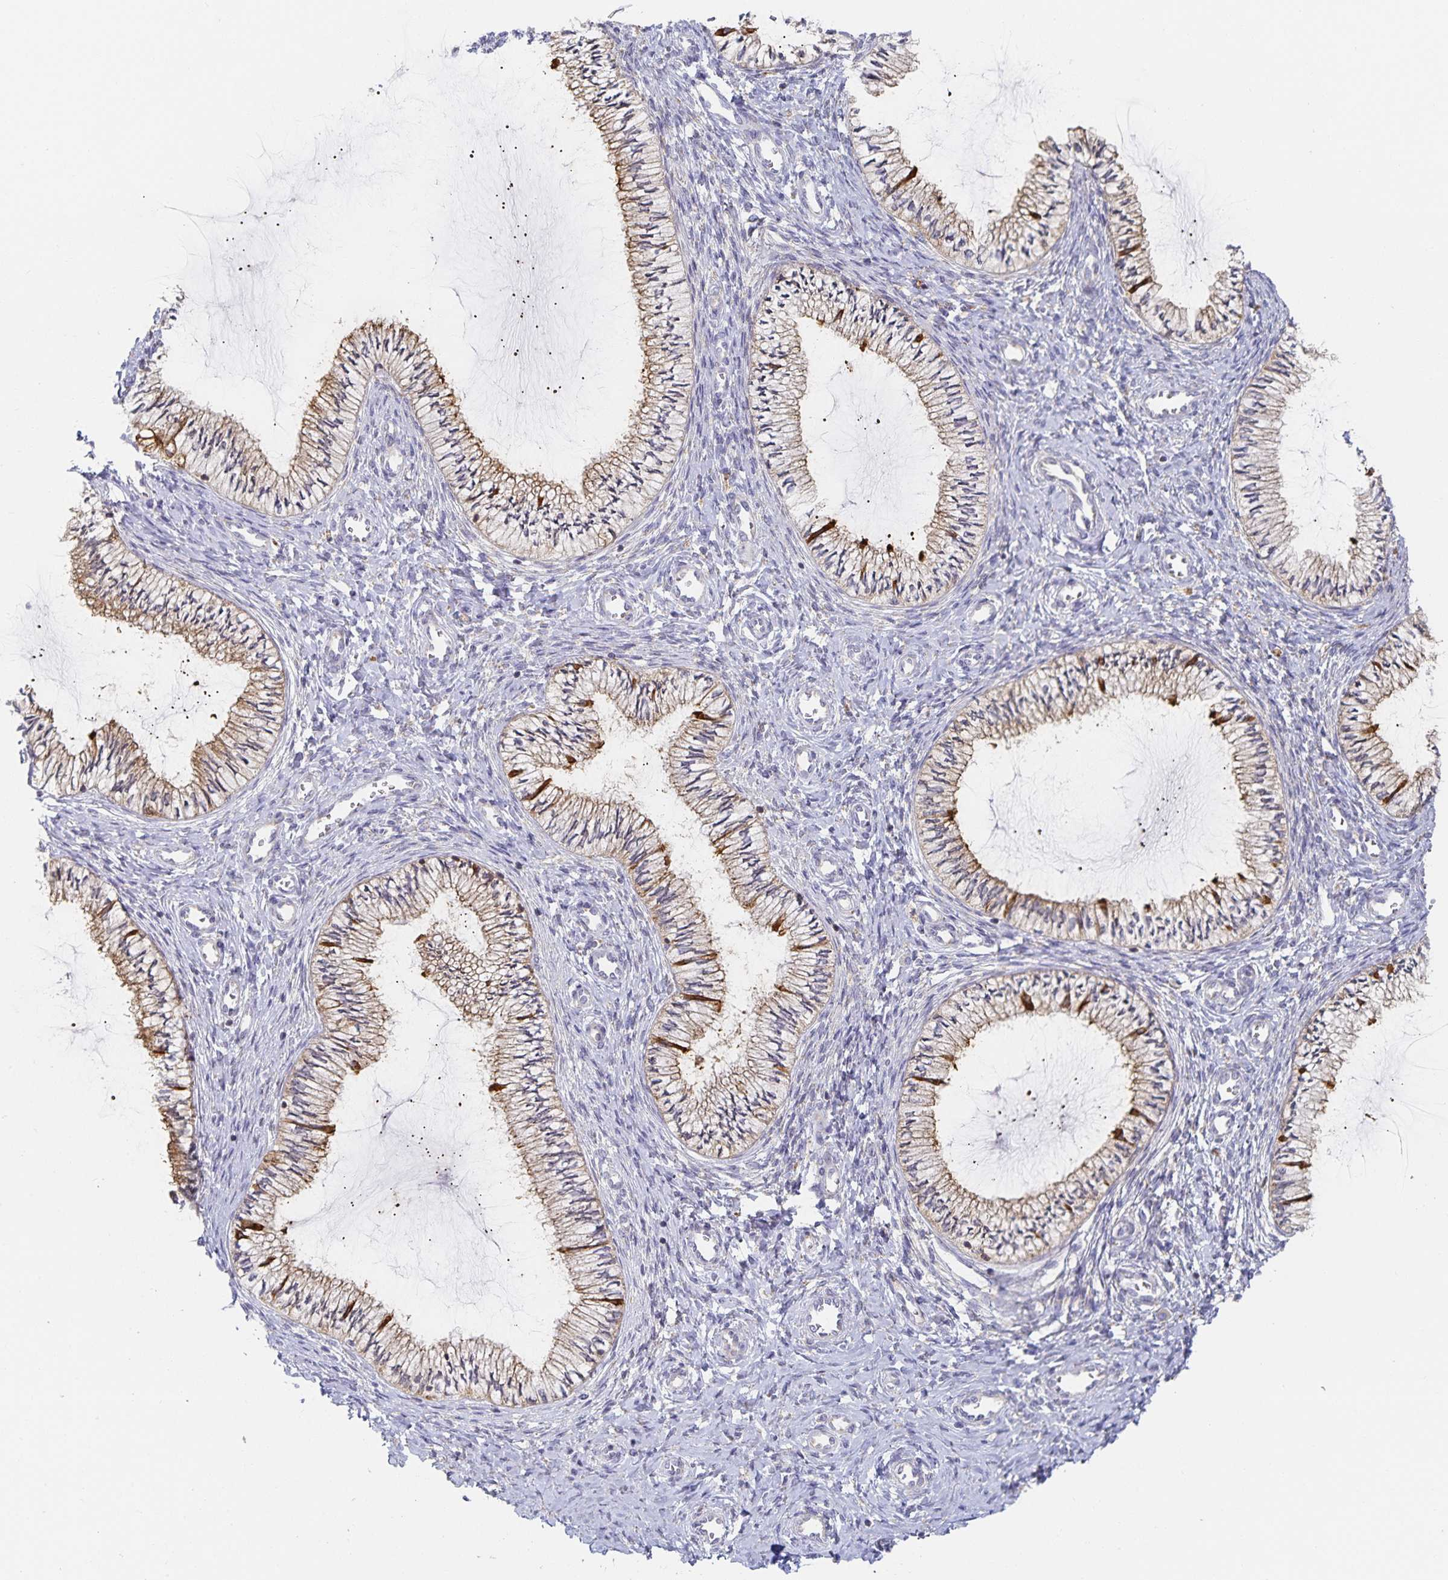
{"staining": {"intensity": "weak", "quantity": ">75%", "location": "cytoplasmic/membranous"}, "tissue": "cervix", "cell_type": "Glandular cells", "image_type": "normal", "snomed": [{"axis": "morphology", "description": "Normal tissue, NOS"}, {"axis": "topography", "description": "Cervix"}], "caption": "Immunohistochemical staining of benign human cervix shows >75% levels of weak cytoplasmic/membranous protein expression in about >75% of glandular cells.", "gene": "NOMO1", "patient": {"sex": "female", "age": 24}}